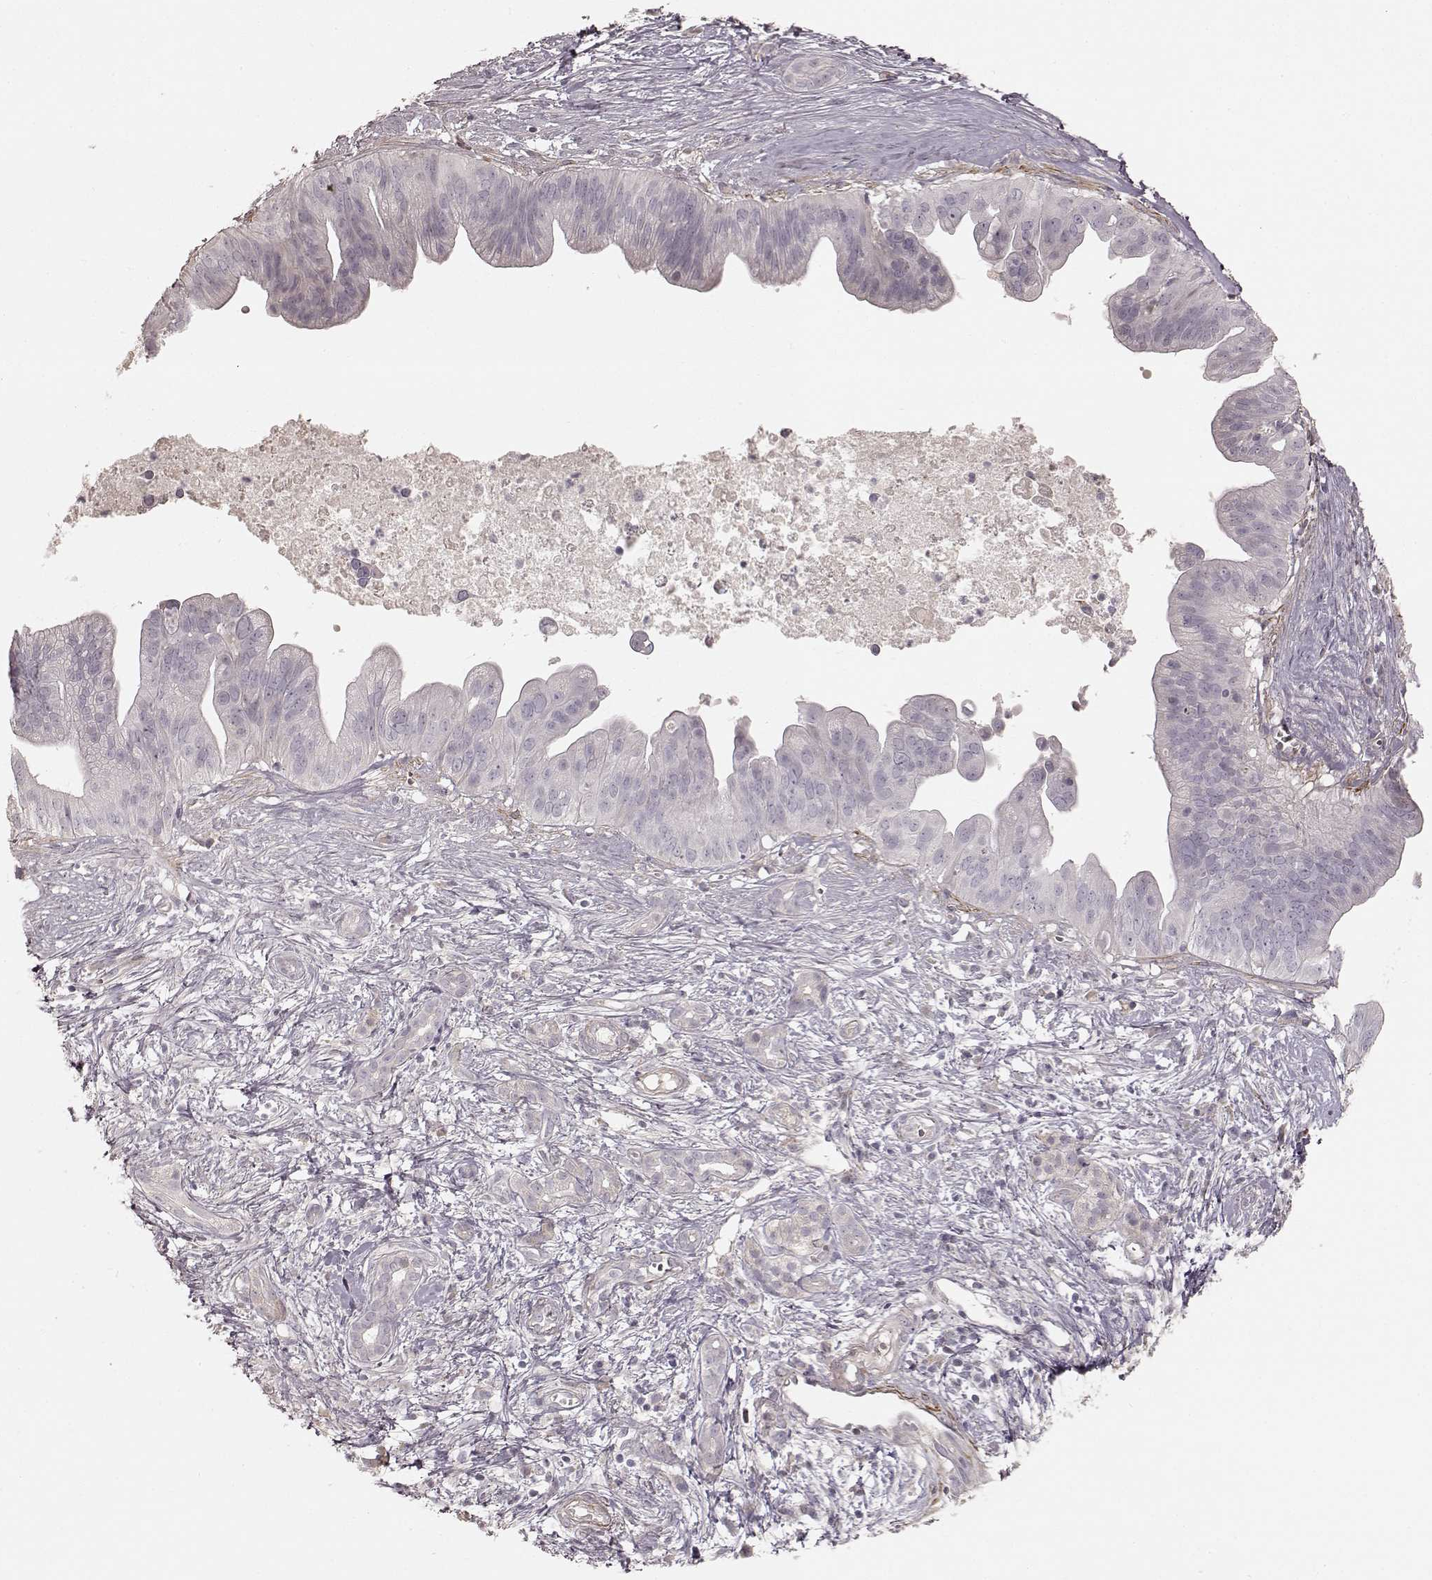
{"staining": {"intensity": "negative", "quantity": "none", "location": "none"}, "tissue": "pancreatic cancer", "cell_type": "Tumor cells", "image_type": "cancer", "snomed": [{"axis": "morphology", "description": "Adenocarcinoma, NOS"}, {"axis": "topography", "description": "Pancreas"}], "caption": "There is no significant expression in tumor cells of pancreatic cancer (adenocarcinoma).", "gene": "KCNJ9", "patient": {"sex": "male", "age": 61}}